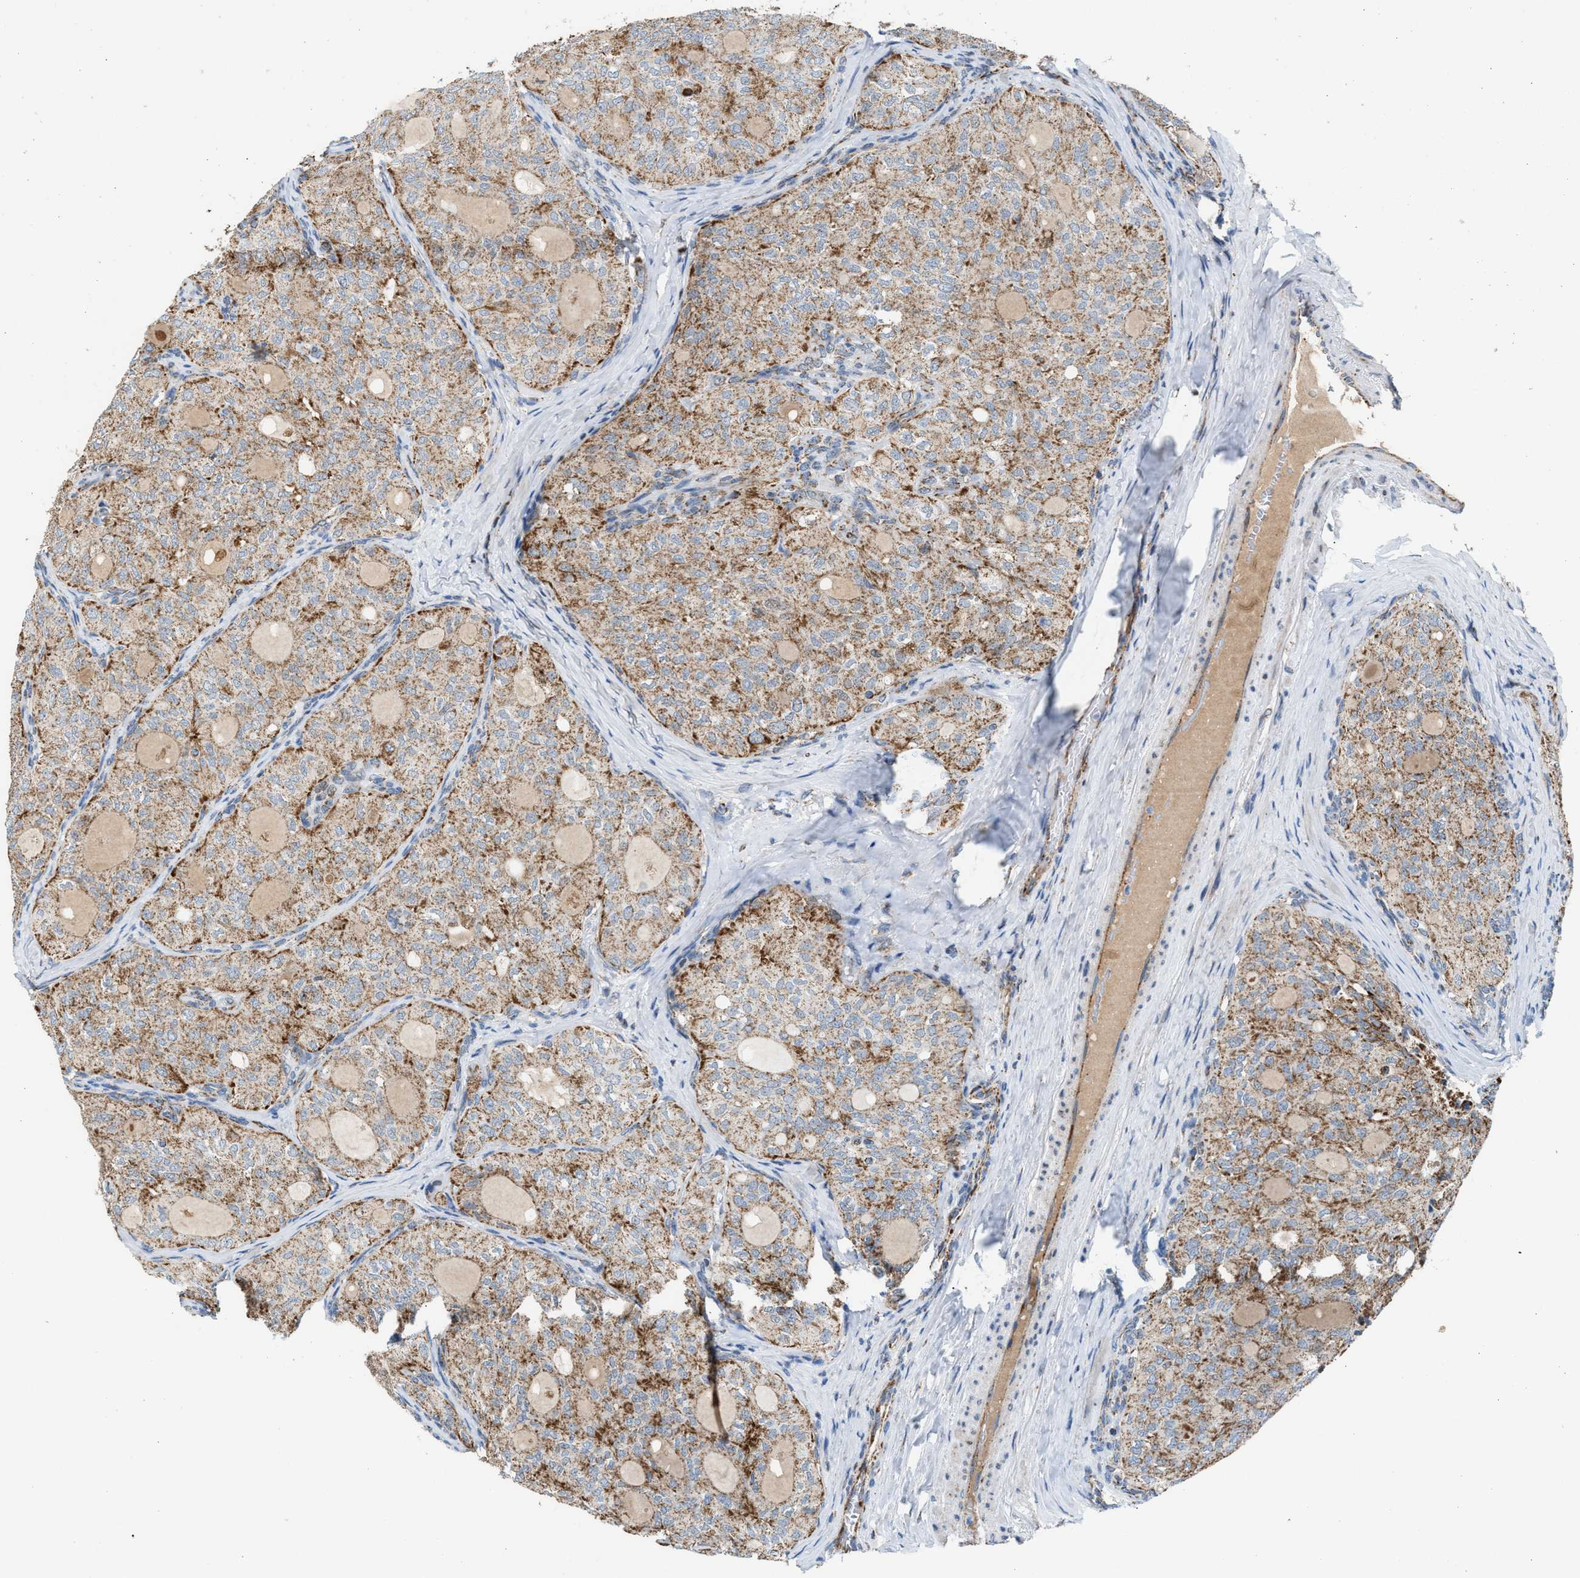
{"staining": {"intensity": "moderate", "quantity": ">75%", "location": "cytoplasmic/membranous"}, "tissue": "thyroid cancer", "cell_type": "Tumor cells", "image_type": "cancer", "snomed": [{"axis": "morphology", "description": "Follicular adenoma carcinoma, NOS"}, {"axis": "topography", "description": "Thyroid gland"}], "caption": "Protein expression analysis of thyroid follicular adenoma carcinoma reveals moderate cytoplasmic/membranous staining in approximately >75% of tumor cells.", "gene": "PMPCA", "patient": {"sex": "male", "age": 75}}